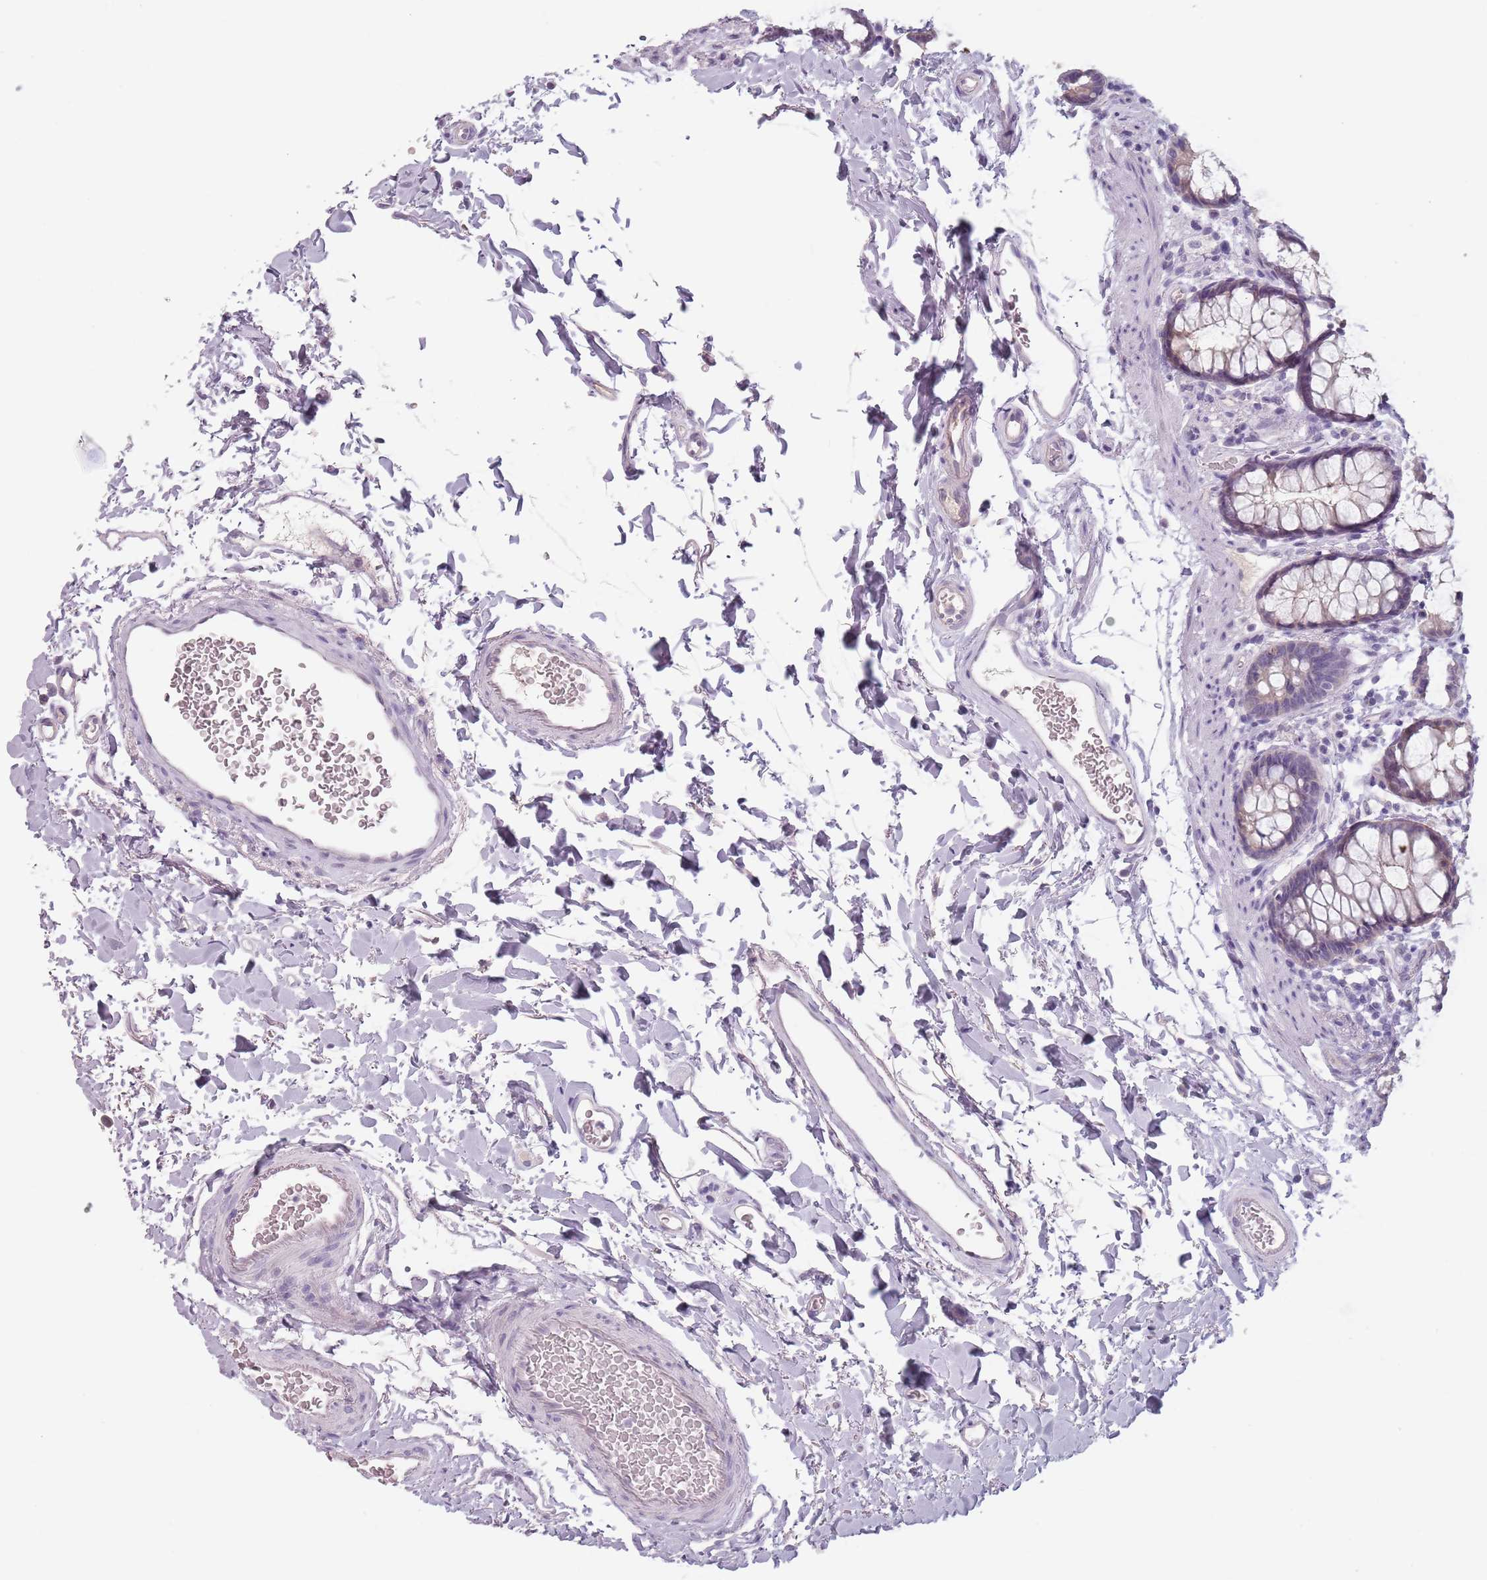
{"staining": {"intensity": "weak", "quantity": "25%-75%", "location": "cytoplasmic/membranous"}, "tissue": "rectum", "cell_type": "Glandular cells", "image_type": "normal", "snomed": [{"axis": "morphology", "description": "Normal tissue, NOS"}, {"axis": "topography", "description": "Rectum"}], "caption": "DAB immunohistochemical staining of benign human rectum exhibits weak cytoplasmic/membranous protein expression in approximately 25%-75% of glandular cells.", "gene": "CEP19", "patient": {"sex": "female", "age": 65}}